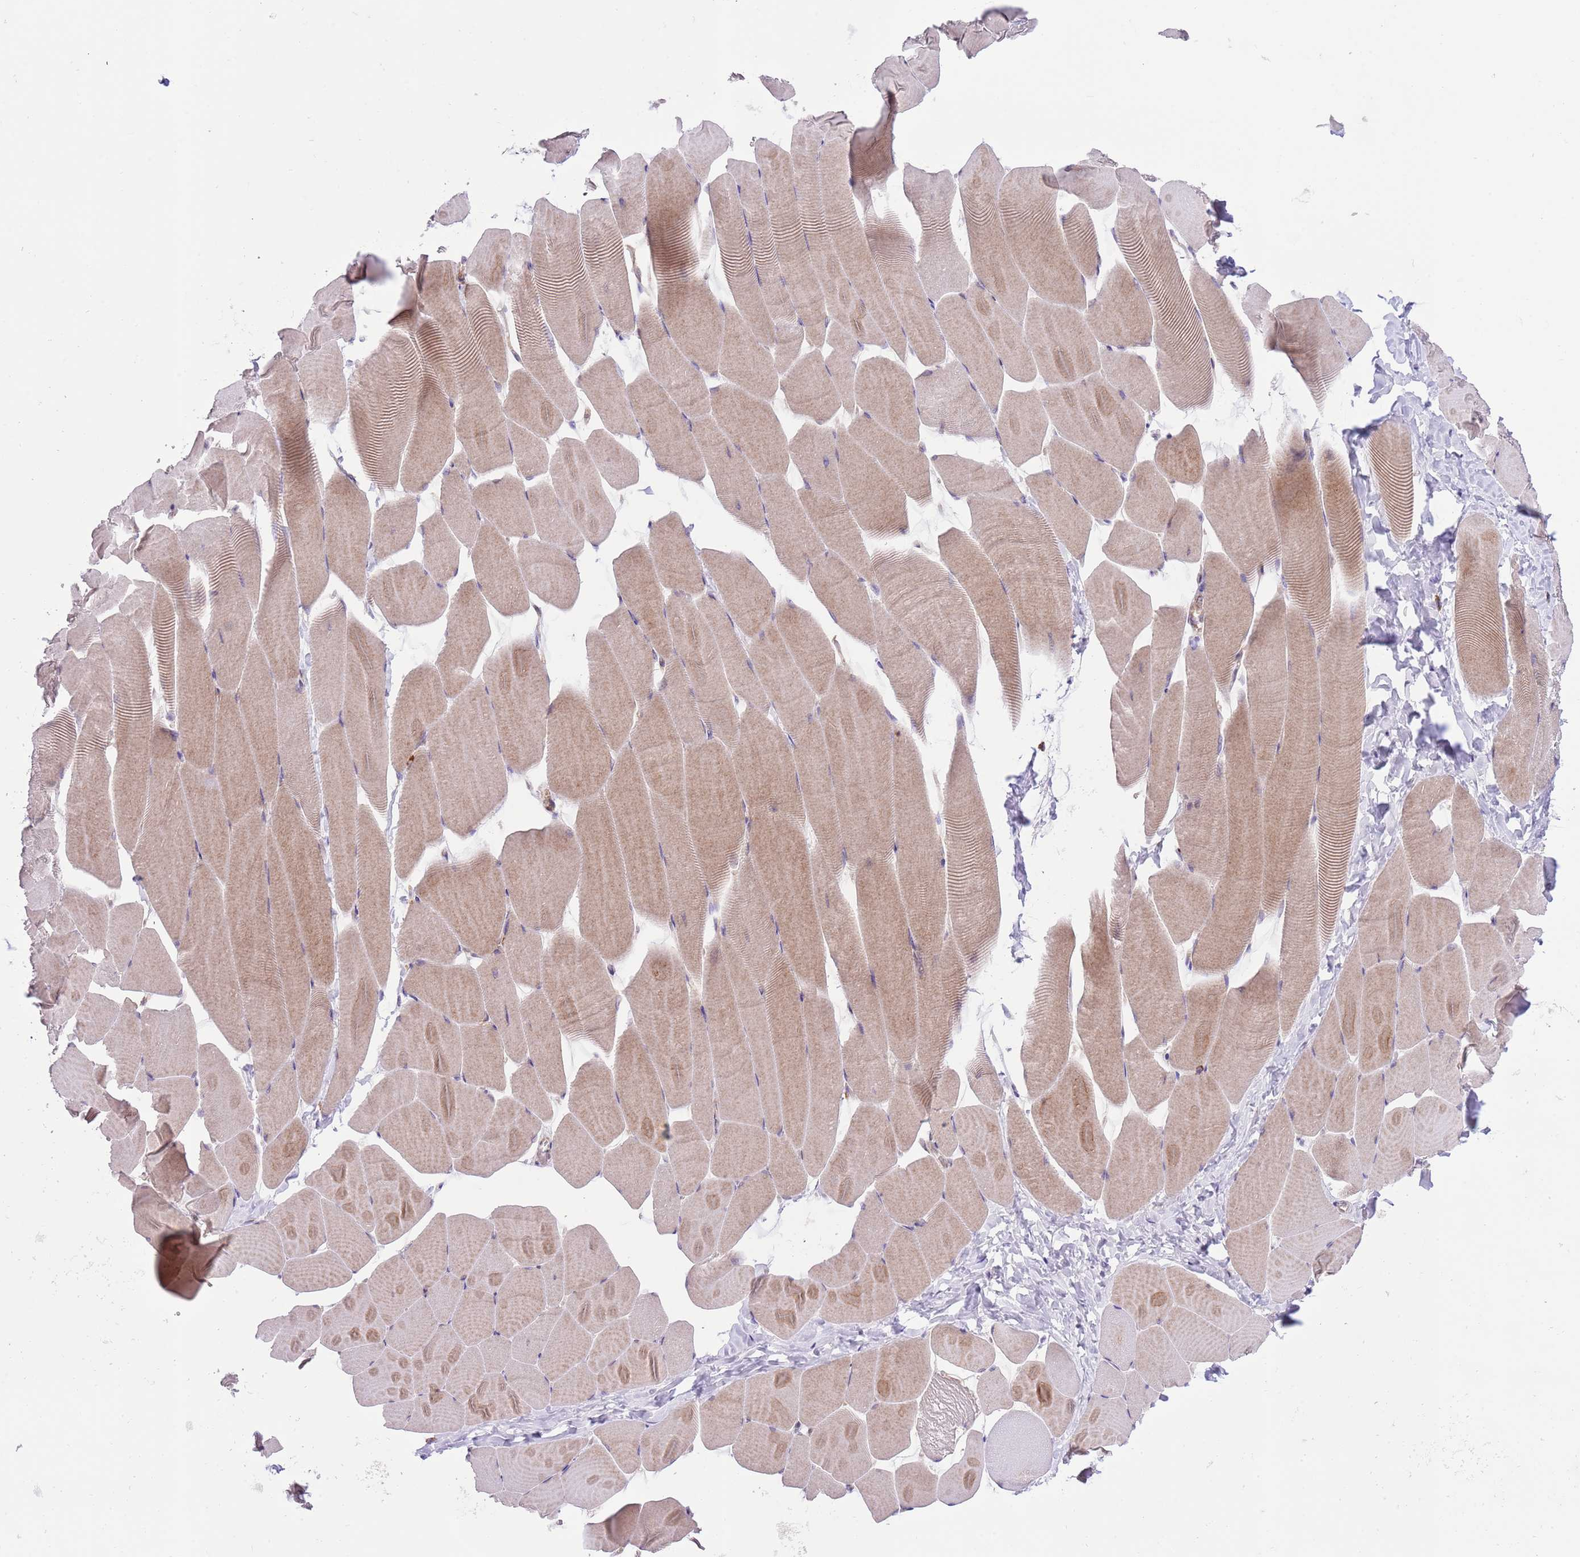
{"staining": {"intensity": "moderate", "quantity": "25%-75%", "location": "cytoplasmic/membranous"}, "tissue": "skeletal muscle", "cell_type": "Myocytes", "image_type": "normal", "snomed": [{"axis": "morphology", "description": "Normal tissue, NOS"}, {"axis": "topography", "description": "Skeletal muscle"}], "caption": "Approximately 25%-75% of myocytes in normal skeletal muscle demonstrate moderate cytoplasmic/membranous protein staining as visualized by brown immunohistochemical staining.", "gene": "HDHD2", "patient": {"sex": "male", "age": 25}}